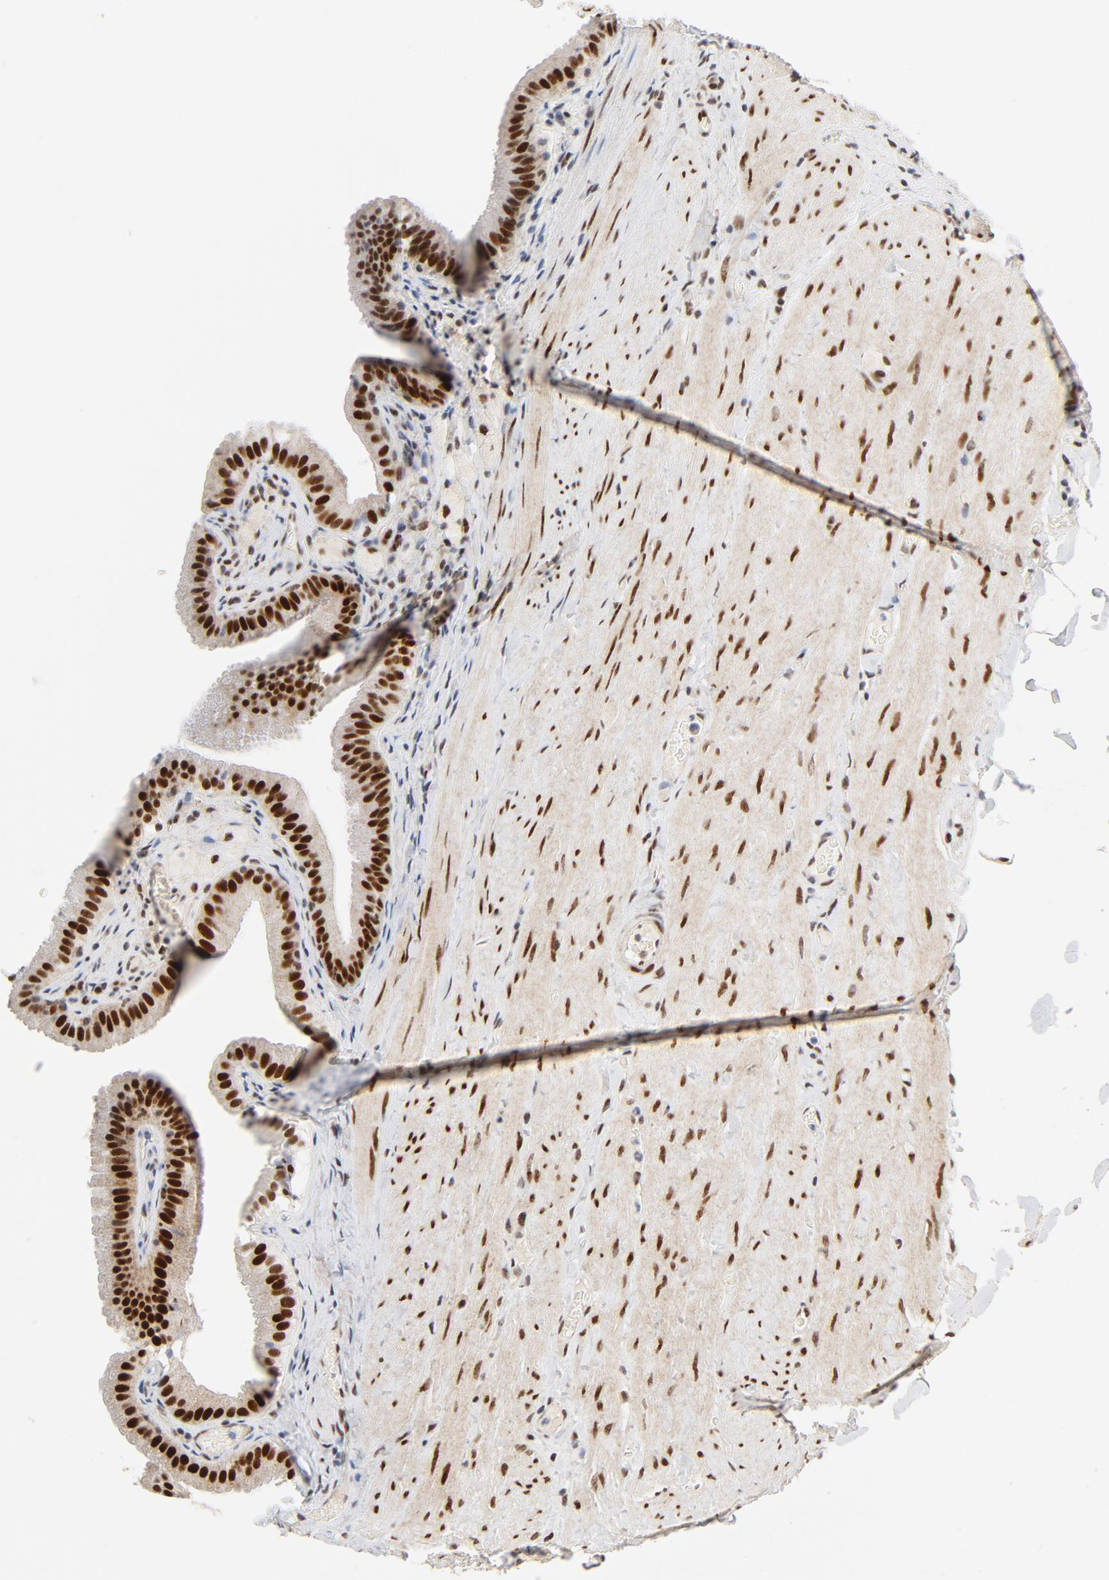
{"staining": {"intensity": "strong", "quantity": ">75%", "location": "nuclear"}, "tissue": "gallbladder", "cell_type": "Glandular cells", "image_type": "normal", "snomed": [{"axis": "morphology", "description": "Normal tissue, NOS"}, {"axis": "topography", "description": "Gallbladder"}], "caption": "A brown stain labels strong nuclear positivity of a protein in glandular cells of benign gallbladder.", "gene": "GTF2I", "patient": {"sex": "female", "age": 24}}